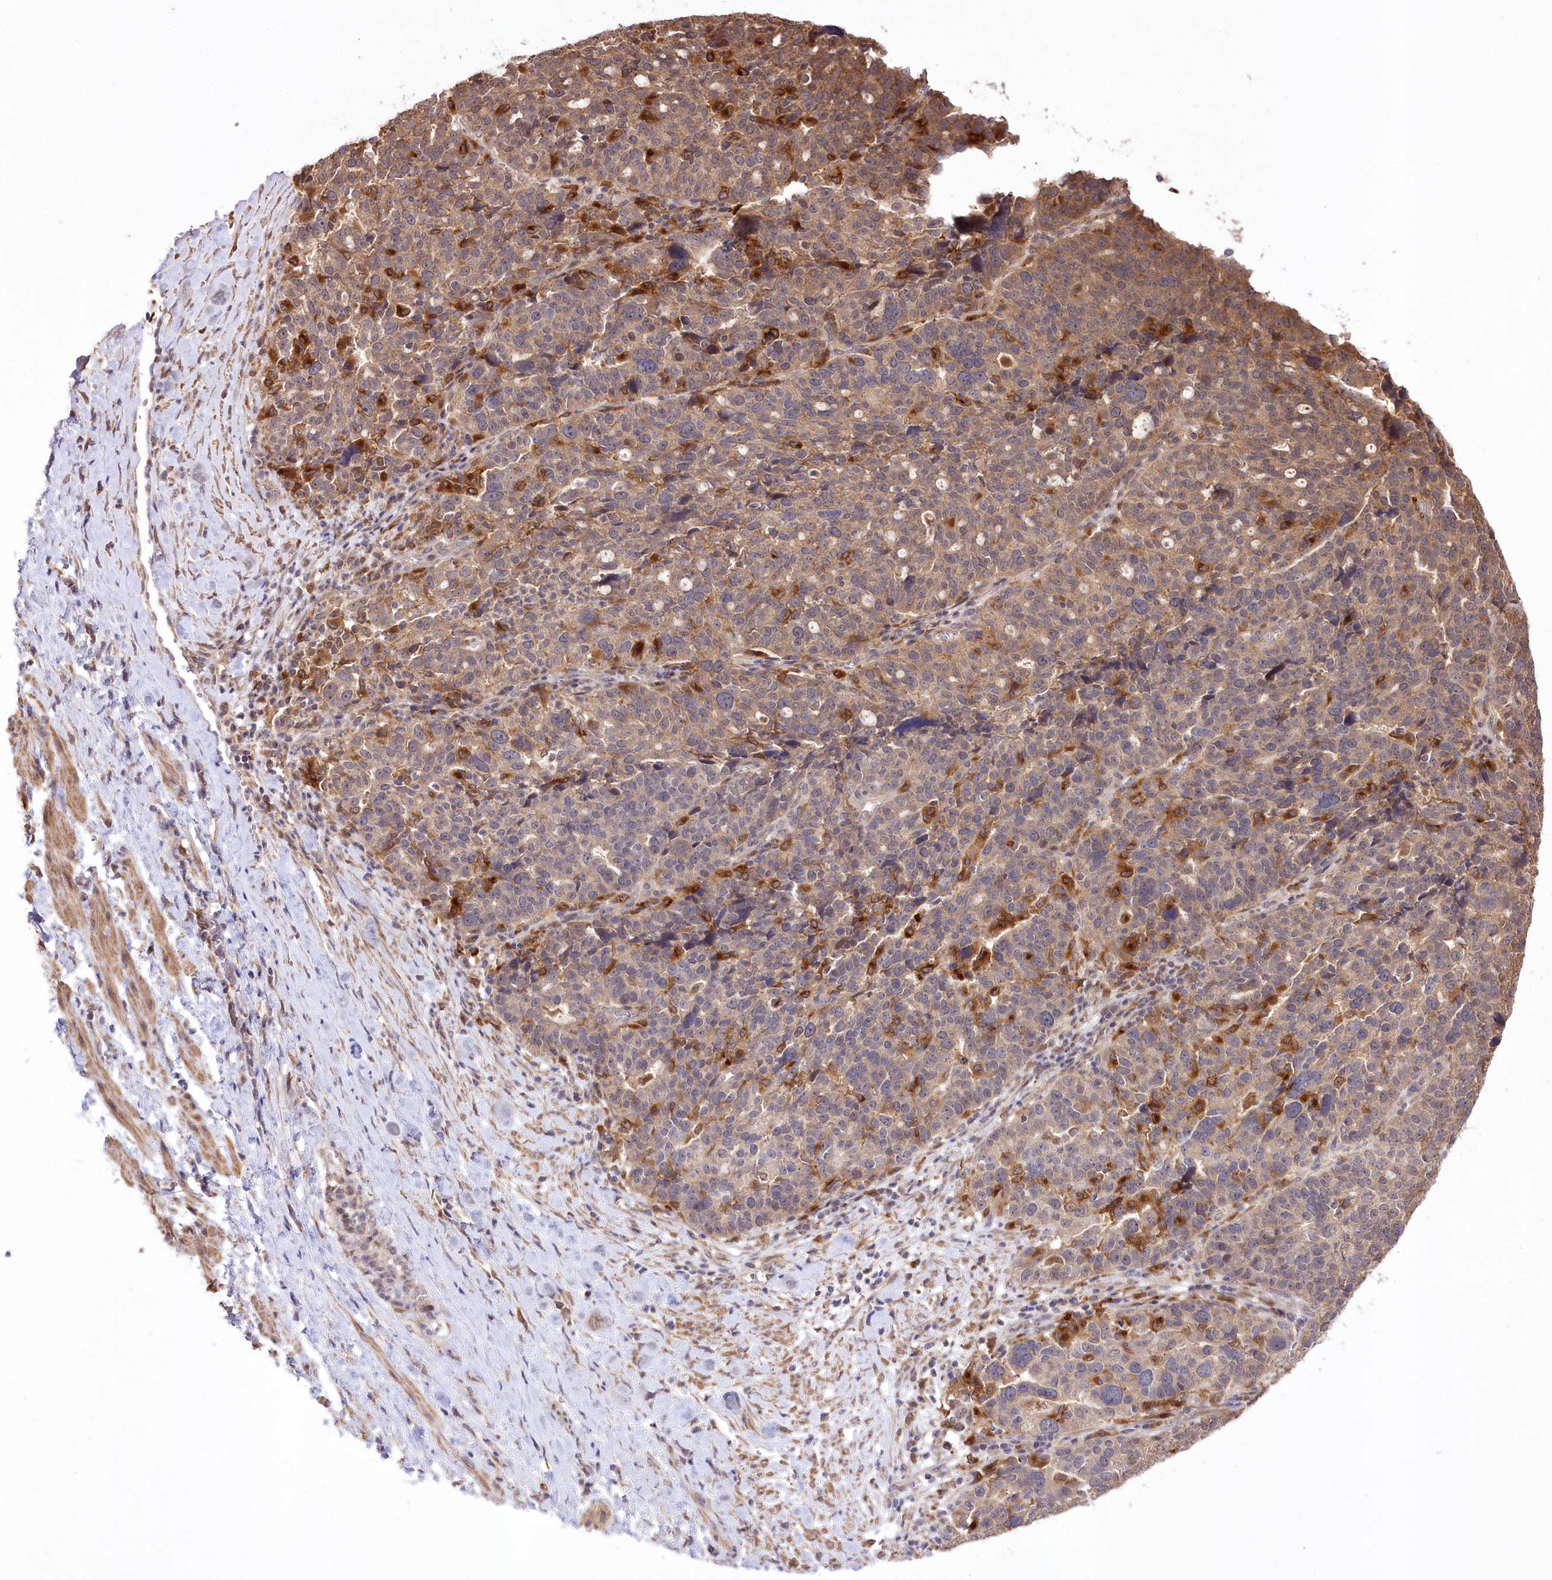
{"staining": {"intensity": "weak", "quantity": "25%-75%", "location": "cytoplasmic/membranous"}, "tissue": "ovarian cancer", "cell_type": "Tumor cells", "image_type": "cancer", "snomed": [{"axis": "morphology", "description": "Cystadenocarcinoma, serous, NOS"}, {"axis": "topography", "description": "Ovary"}], "caption": "The image reveals staining of serous cystadenocarcinoma (ovarian), revealing weak cytoplasmic/membranous protein staining (brown color) within tumor cells.", "gene": "HELT", "patient": {"sex": "female", "age": 59}}